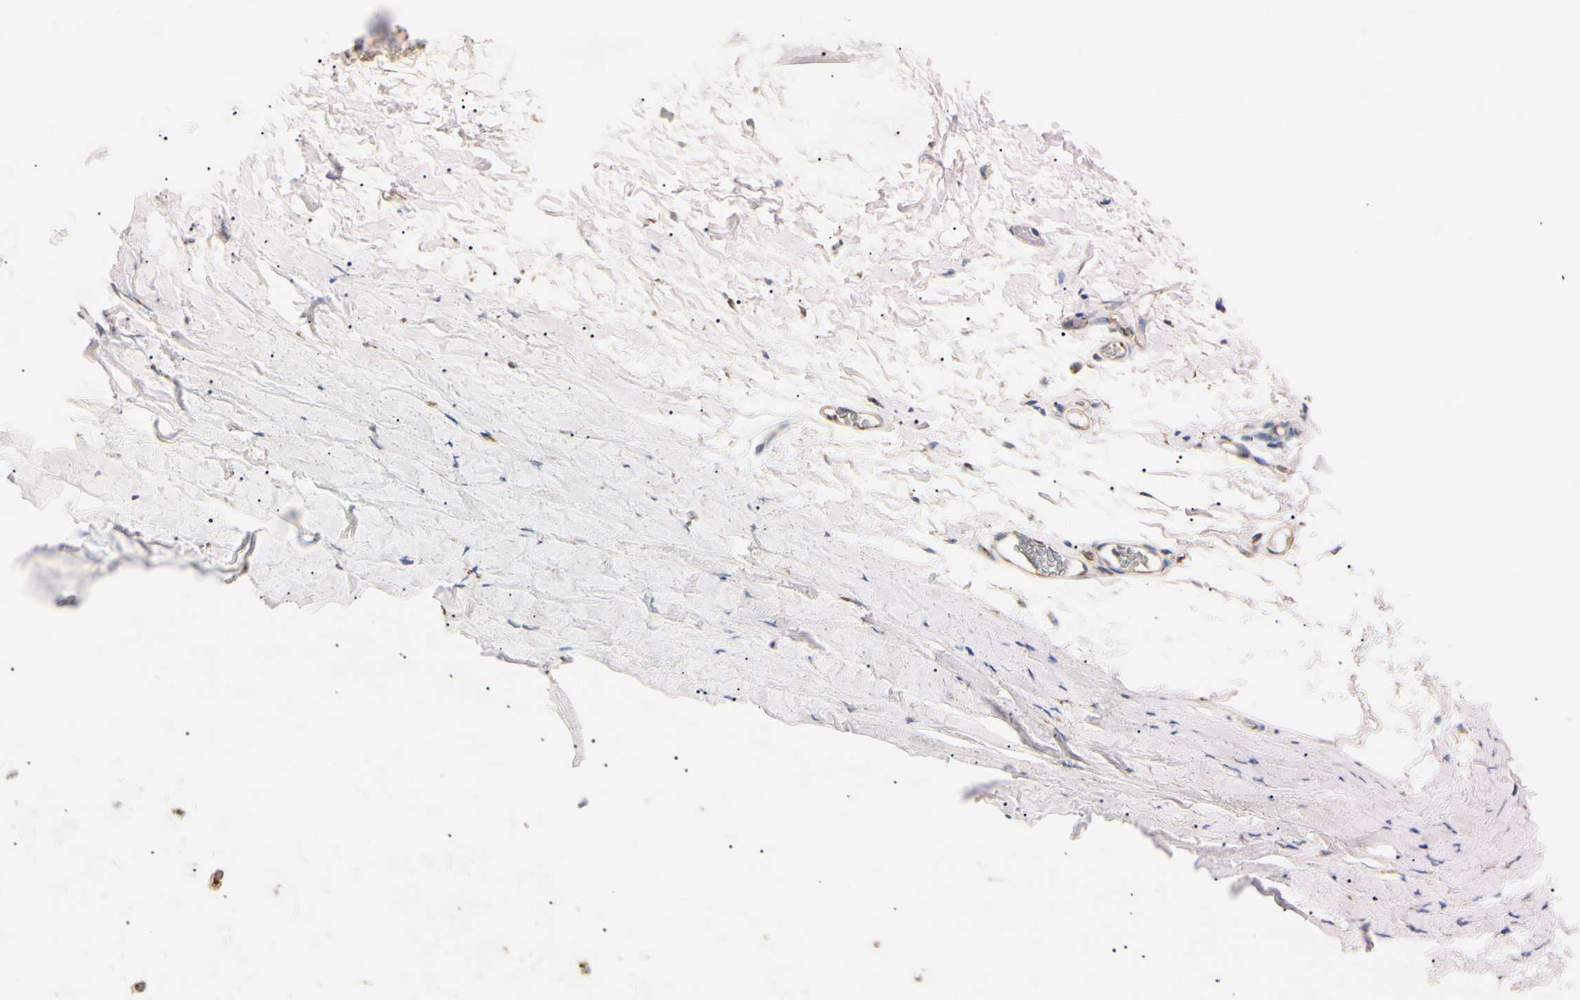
{"staining": {"intensity": "weak", "quantity": ">75%", "location": "cytoplasmic/membranous"}, "tissue": "adipose tissue", "cell_type": "Adipocytes", "image_type": "normal", "snomed": [{"axis": "morphology", "description": "Normal tissue, NOS"}, {"axis": "topography", "description": "Bronchus"}], "caption": "Protein staining reveals weak cytoplasmic/membranous positivity in approximately >75% of adipocytes in benign adipose tissue.", "gene": "IER3IP1", "patient": {"sex": "female", "age": 73}}